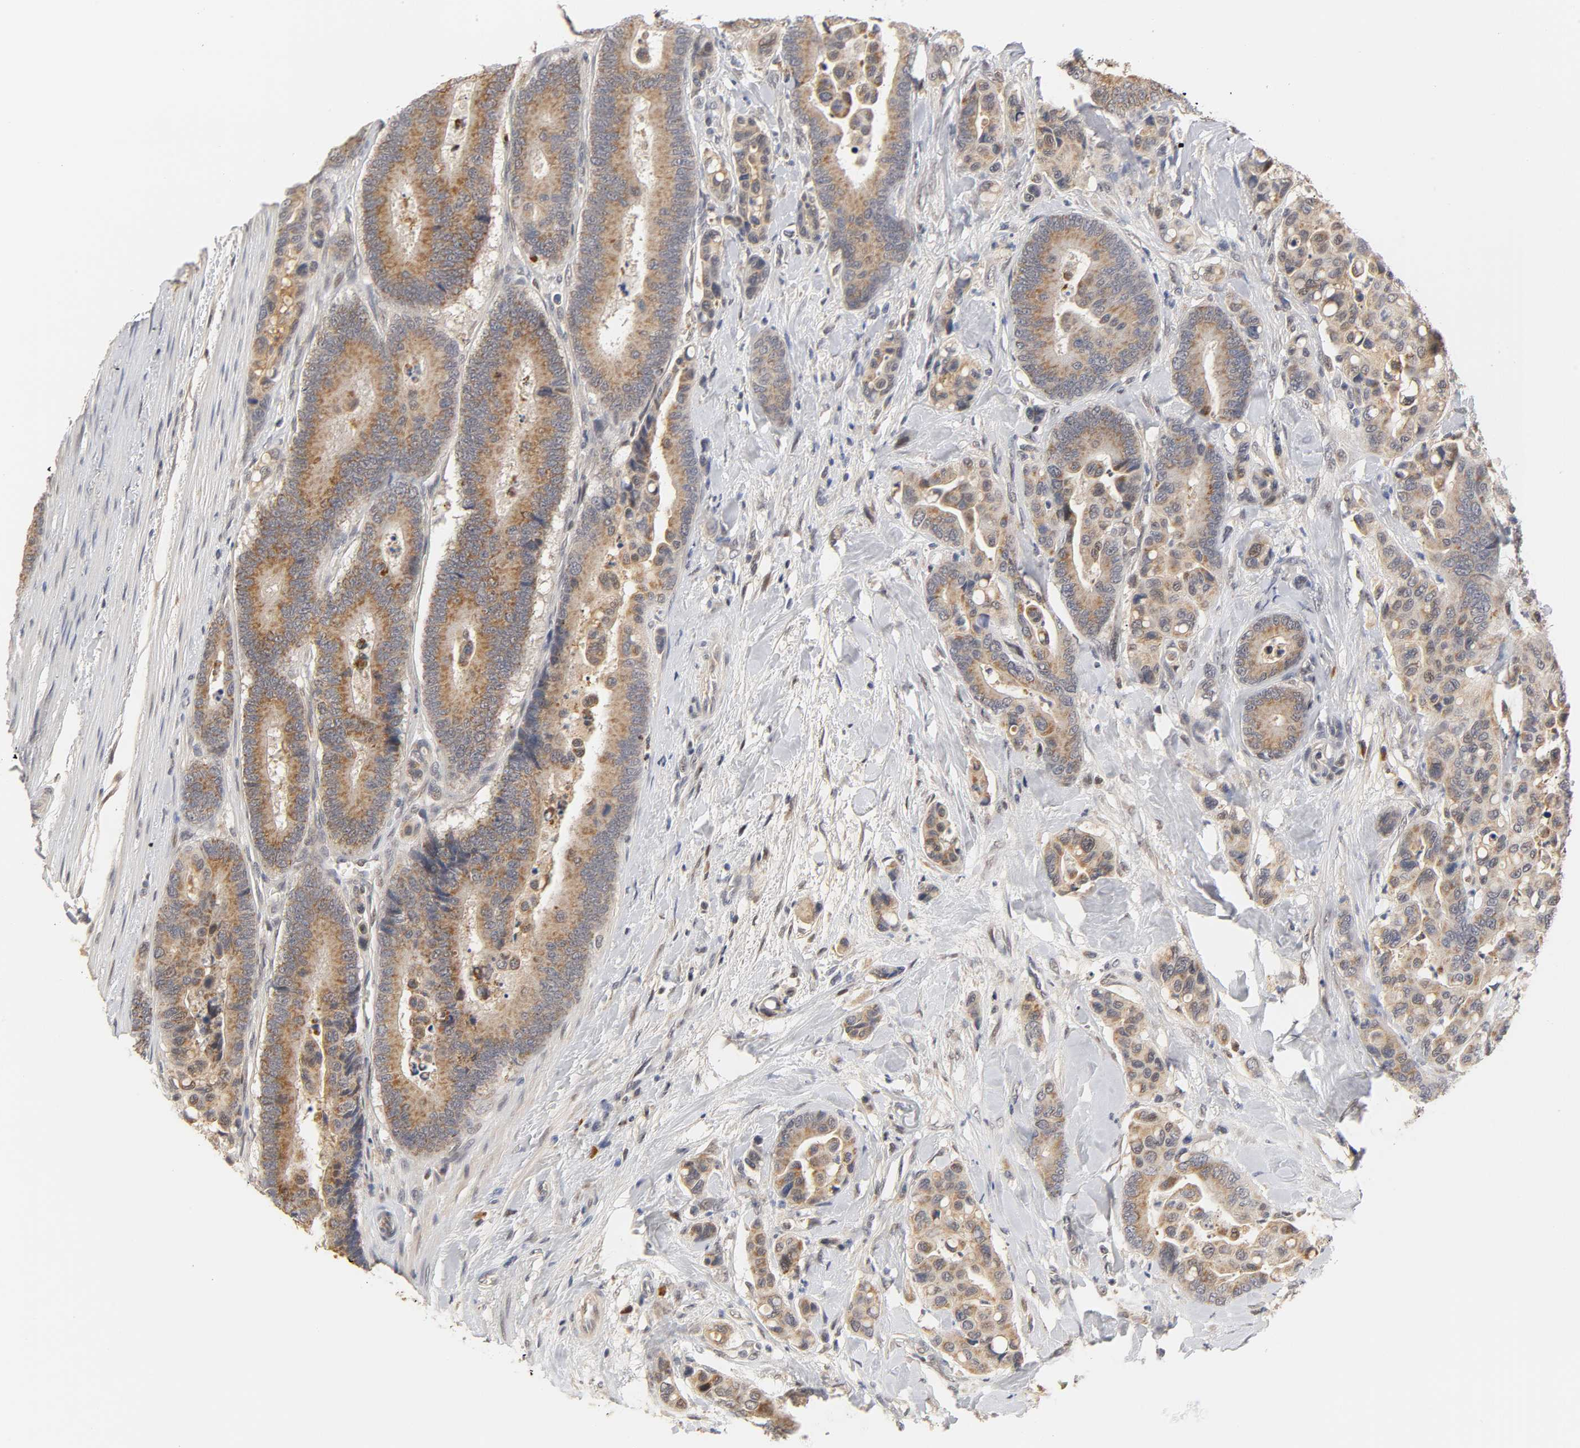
{"staining": {"intensity": "strong", "quantity": ">75%", "location": "cytoplasmic/membranous"}, "tissue": "colorectal cancer", "cell_type": "Tumor cells", "image_type": "cancer", "snomed": [{"axis": "morphology", "description": "Normal tissue, NOS"}, {"axis": "morphology", "description": "Adenocarcinoma, NOS"}, {"axis": "topography", "description": "Colon"}], "caption": "Protein expression analysis of colorectal cancer (adenocarcinoma) displays strong cytoplasmic/membranous positivity in approximately >75% of tumor cells. (DAB (3,3'-diaminobenzidine) = brown stain, brightfield microscopy at high magnification).", "gene": "GSTZ1", "patient": {"sex": "male", "age": 82}}